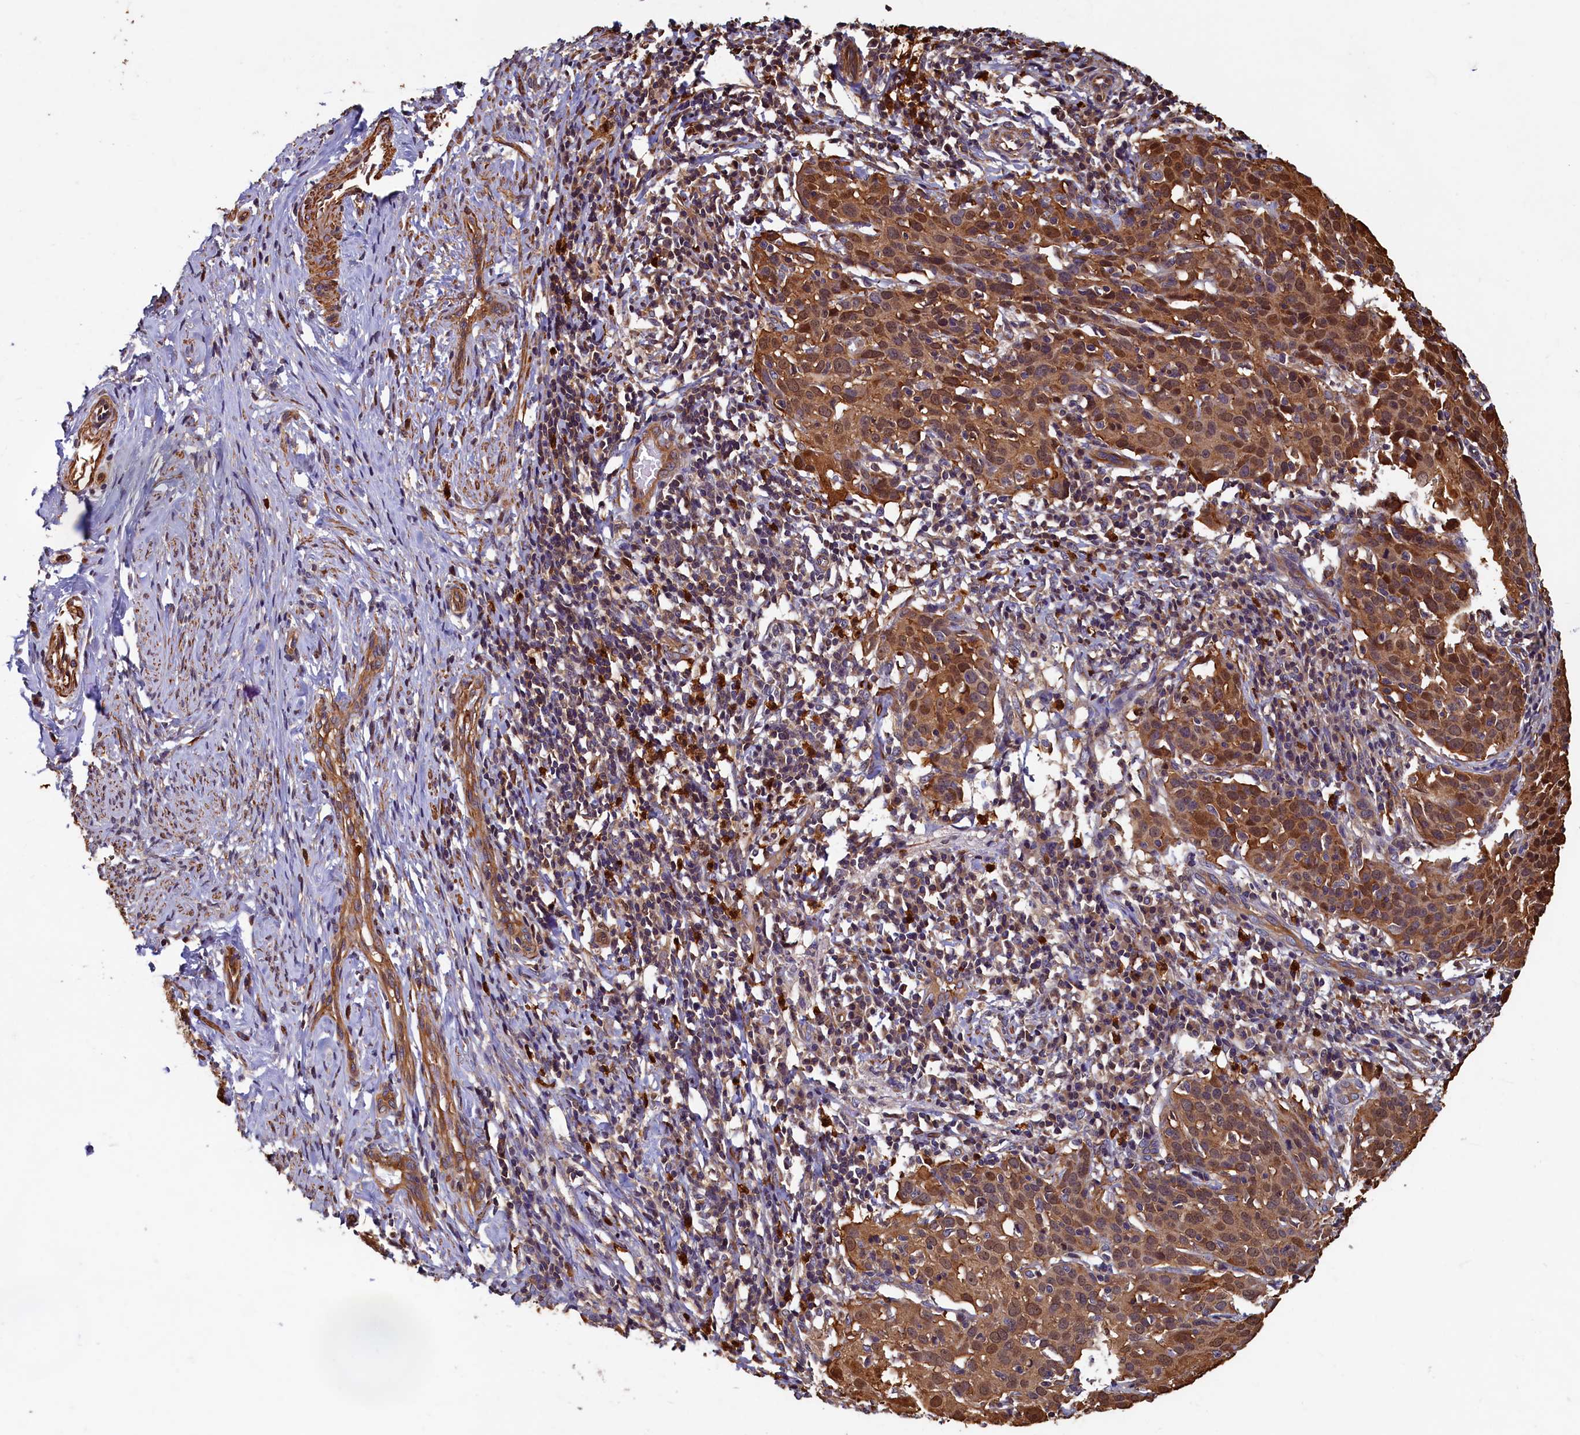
{"staining": {"intensity": "moderate", "quantity": ">75%", "location": "cytoplasmic/membranous,nuclear"}, "tissue": "cervical cancer", "cell_type": "Tumor cells", "image_type": "cancer", "snomed": [{"axis": "morphology", "description": "Squamous cell carcinoma, NOS"}, {"axis": "topography", "description": "Cervix"}], "caption": "Immunohistochemical staining of human cervical cancer (squamous cell carcinoma) demonstrates medium levels of moderate cytoplasmic/membranous and nuclear protein expression in about >75% of tumor cells.", "gene": "CCDC102B", "patient": {"sex": "female", "age": 50}}